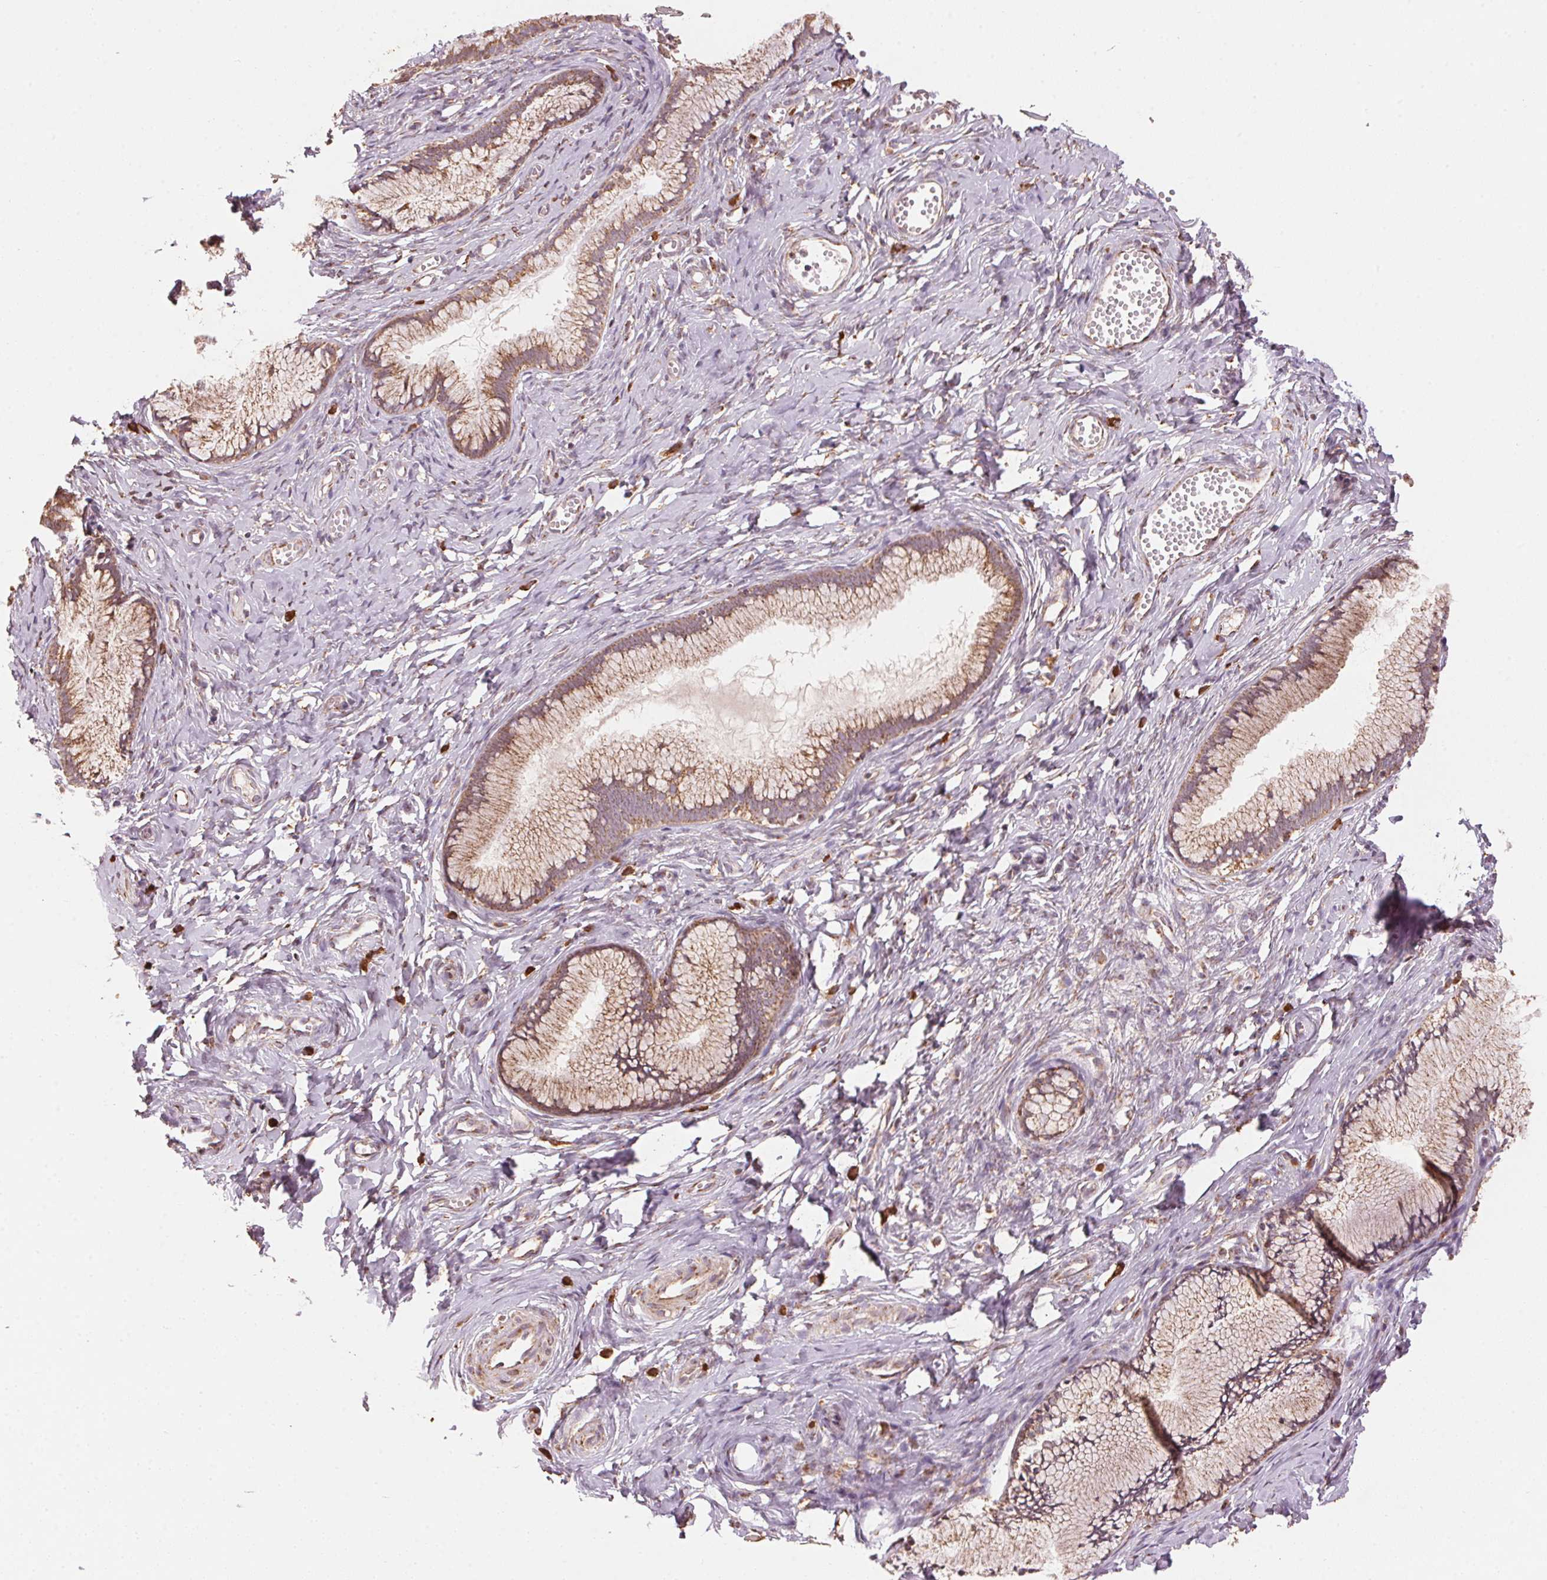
{"staining": {"intensity": "moderate", "quantity": ">75%", "location": "cytoplasmic/membranous"}, "tissue": "cervix", "cell_type": "Glandular cells", "image_type": "normal", "snomed": [{"axis": "morphology", "description": "Normal tissue, NOS"}, {"axis": "topography", "description": "Cervix"}], "caption": "This micrograph reveals immunohistochemistry (IHC) staining of unremarkable cervix, with medium moderate cytoplasmic/membranous expression in about >75% of glandular cells.", "gene": "TOMM70", "patient": {"sex": "female", "age": 40}}